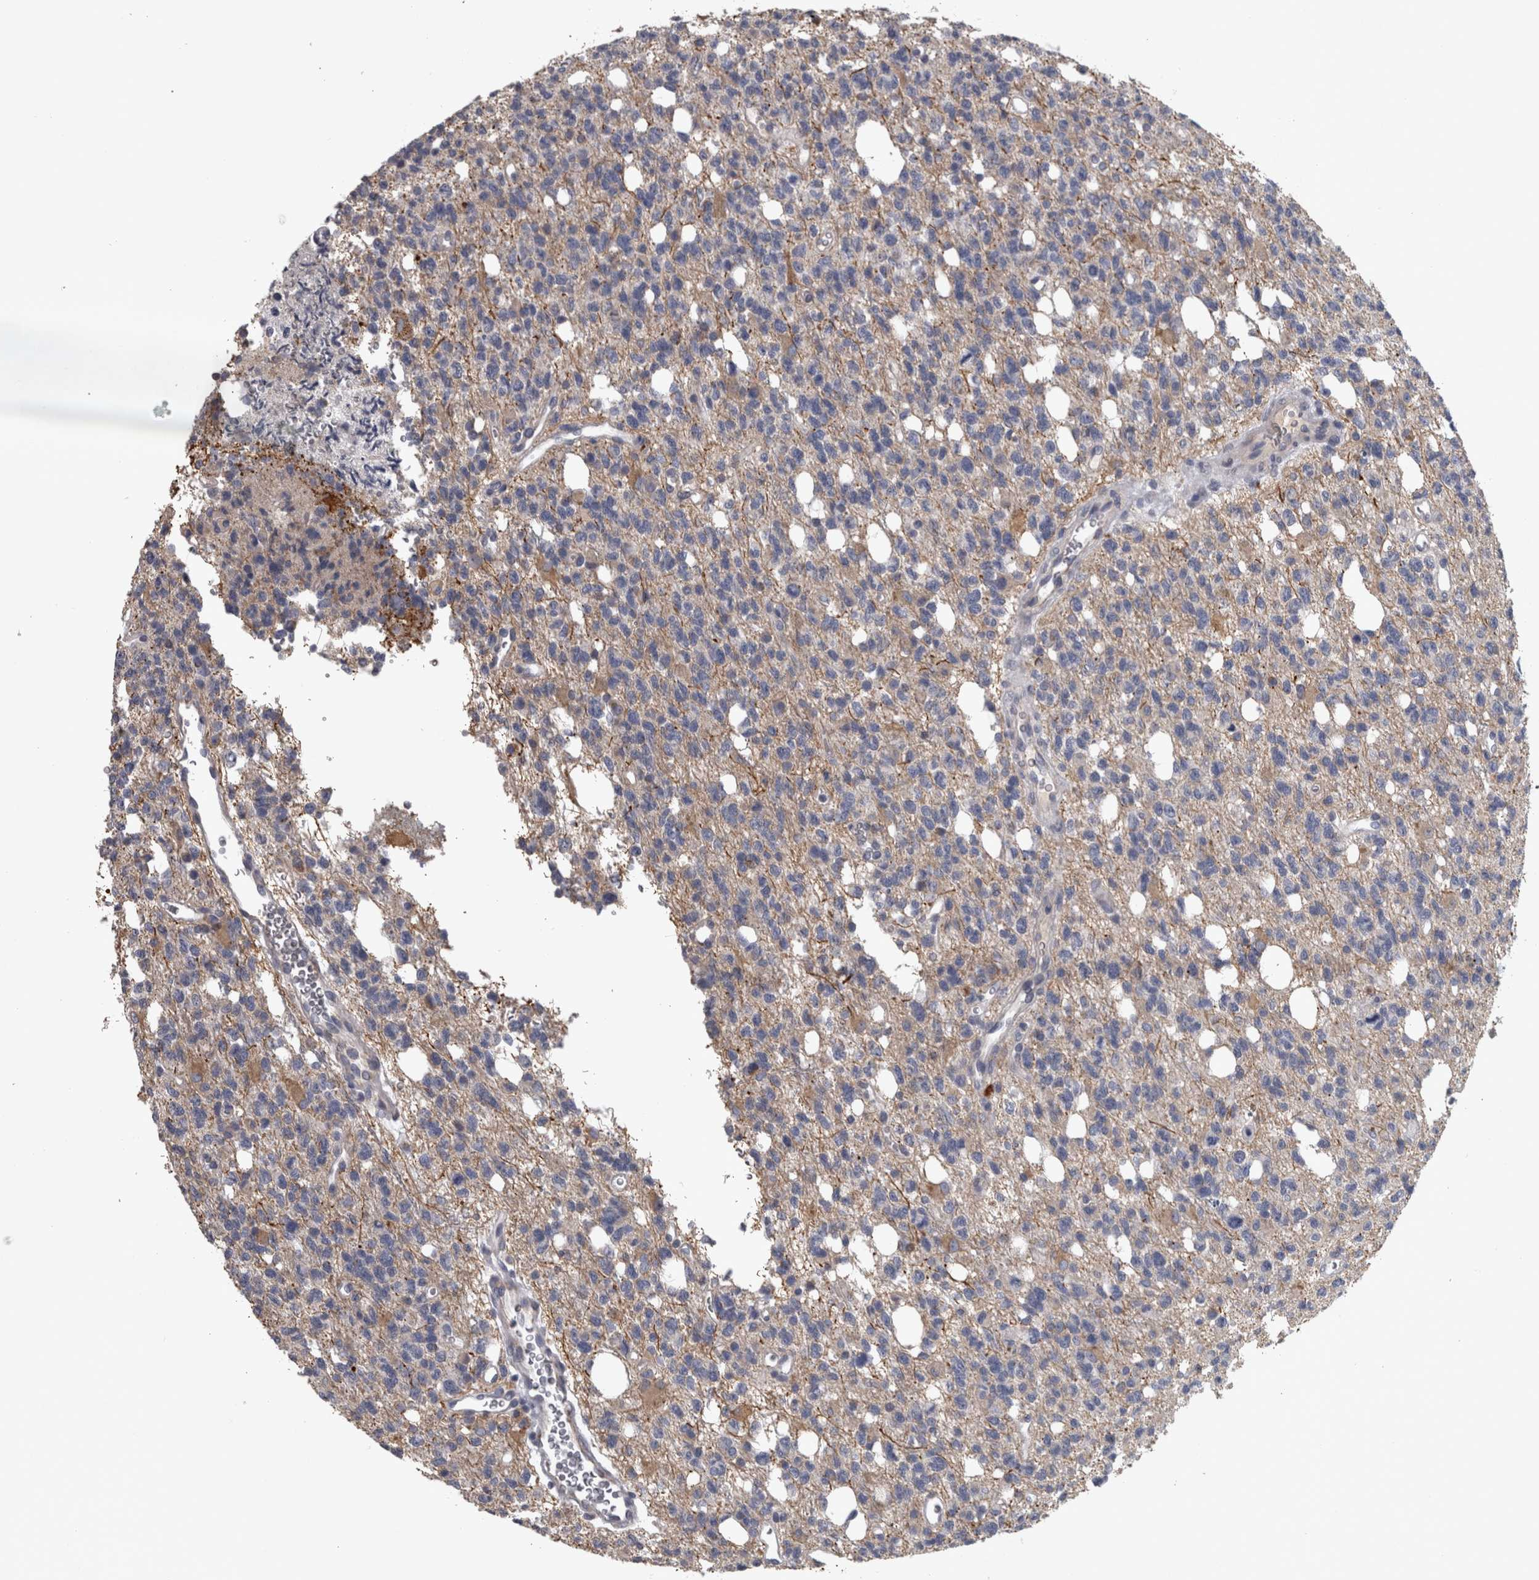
{"staining": {"intensity": "weak", "quantity": "<25%", "location": "cytoplasmic/membranous"}, "tissue": "glioma", "cell_type": "Tumor cells", "image_type": "cancer", "snomed": [{"axis": "morphology", "description": "Glioma, malignant, High grade"}, {"axis": "topography", "description": "Brain"}], "caption": "An IHC micrograph of malignant glioma (high-grade) is shown. There is no staining in tumor cells of malignant glioma (high-grade). (DAB (3,3'-diaminobenzidine) immunohistochemistry (IHC) visualized using brightfield microscopy, high magnification).", "gene": "DBT", "patient": {"sex": "female", "age": 62}}